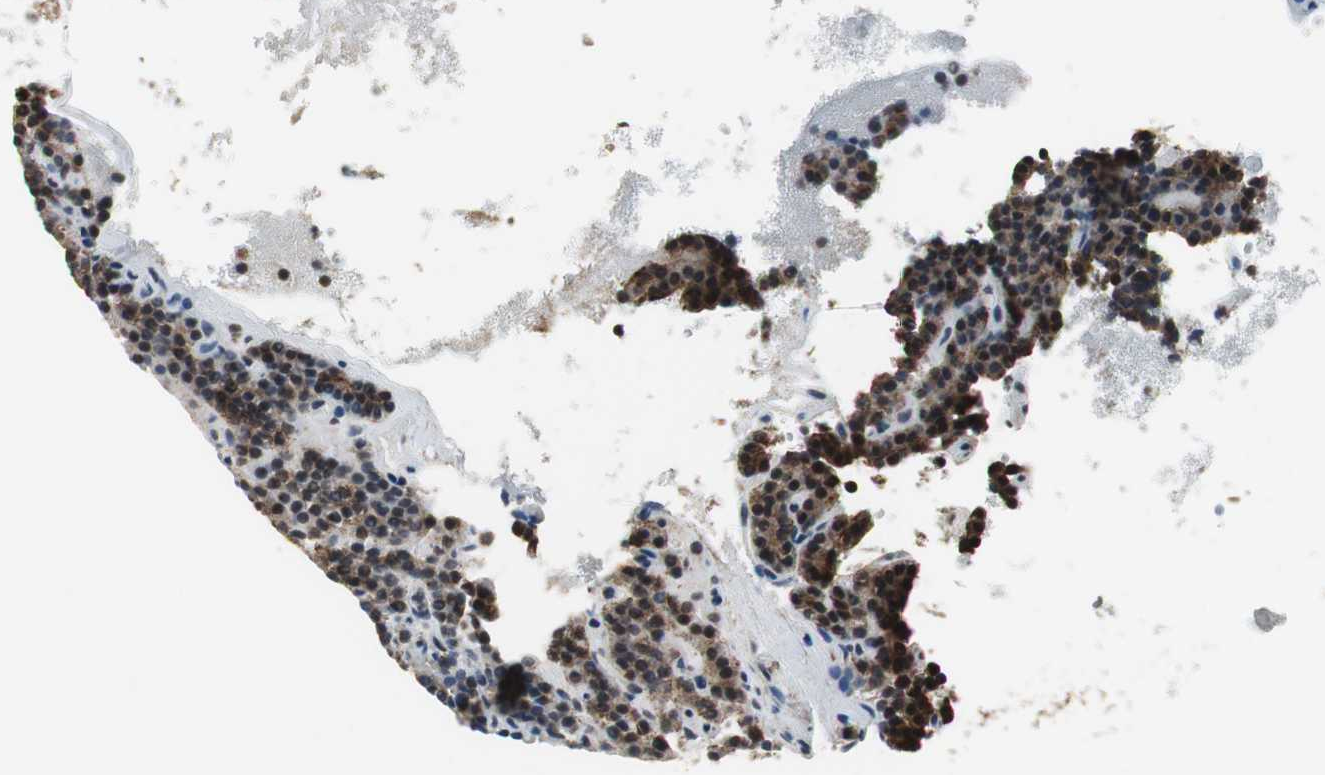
{"staining": {"intensity": "moderate", "quantity": ">75%", "location": "cytoplasmic/membranous"}, "tissue": "parathyroid gland", "cell_type": "Glandular cells", "image_type": "normal", "snomed": [{"axis": "morphology", "description": "Normal tissue, NOS"}, {"axis": "topography", "description": "Parathyroid gland"}], "caption": "Immunohistochemistry (IHC) photomicrograph of unremarkable human parathyroid gland stained for a protein (brown), which demonstrates medium levels of moderate cytoplasmic/membranous expression in about >75% of glandular cells.", "gene": "MKX", "patient": {"sex": "male", "age": 66}}